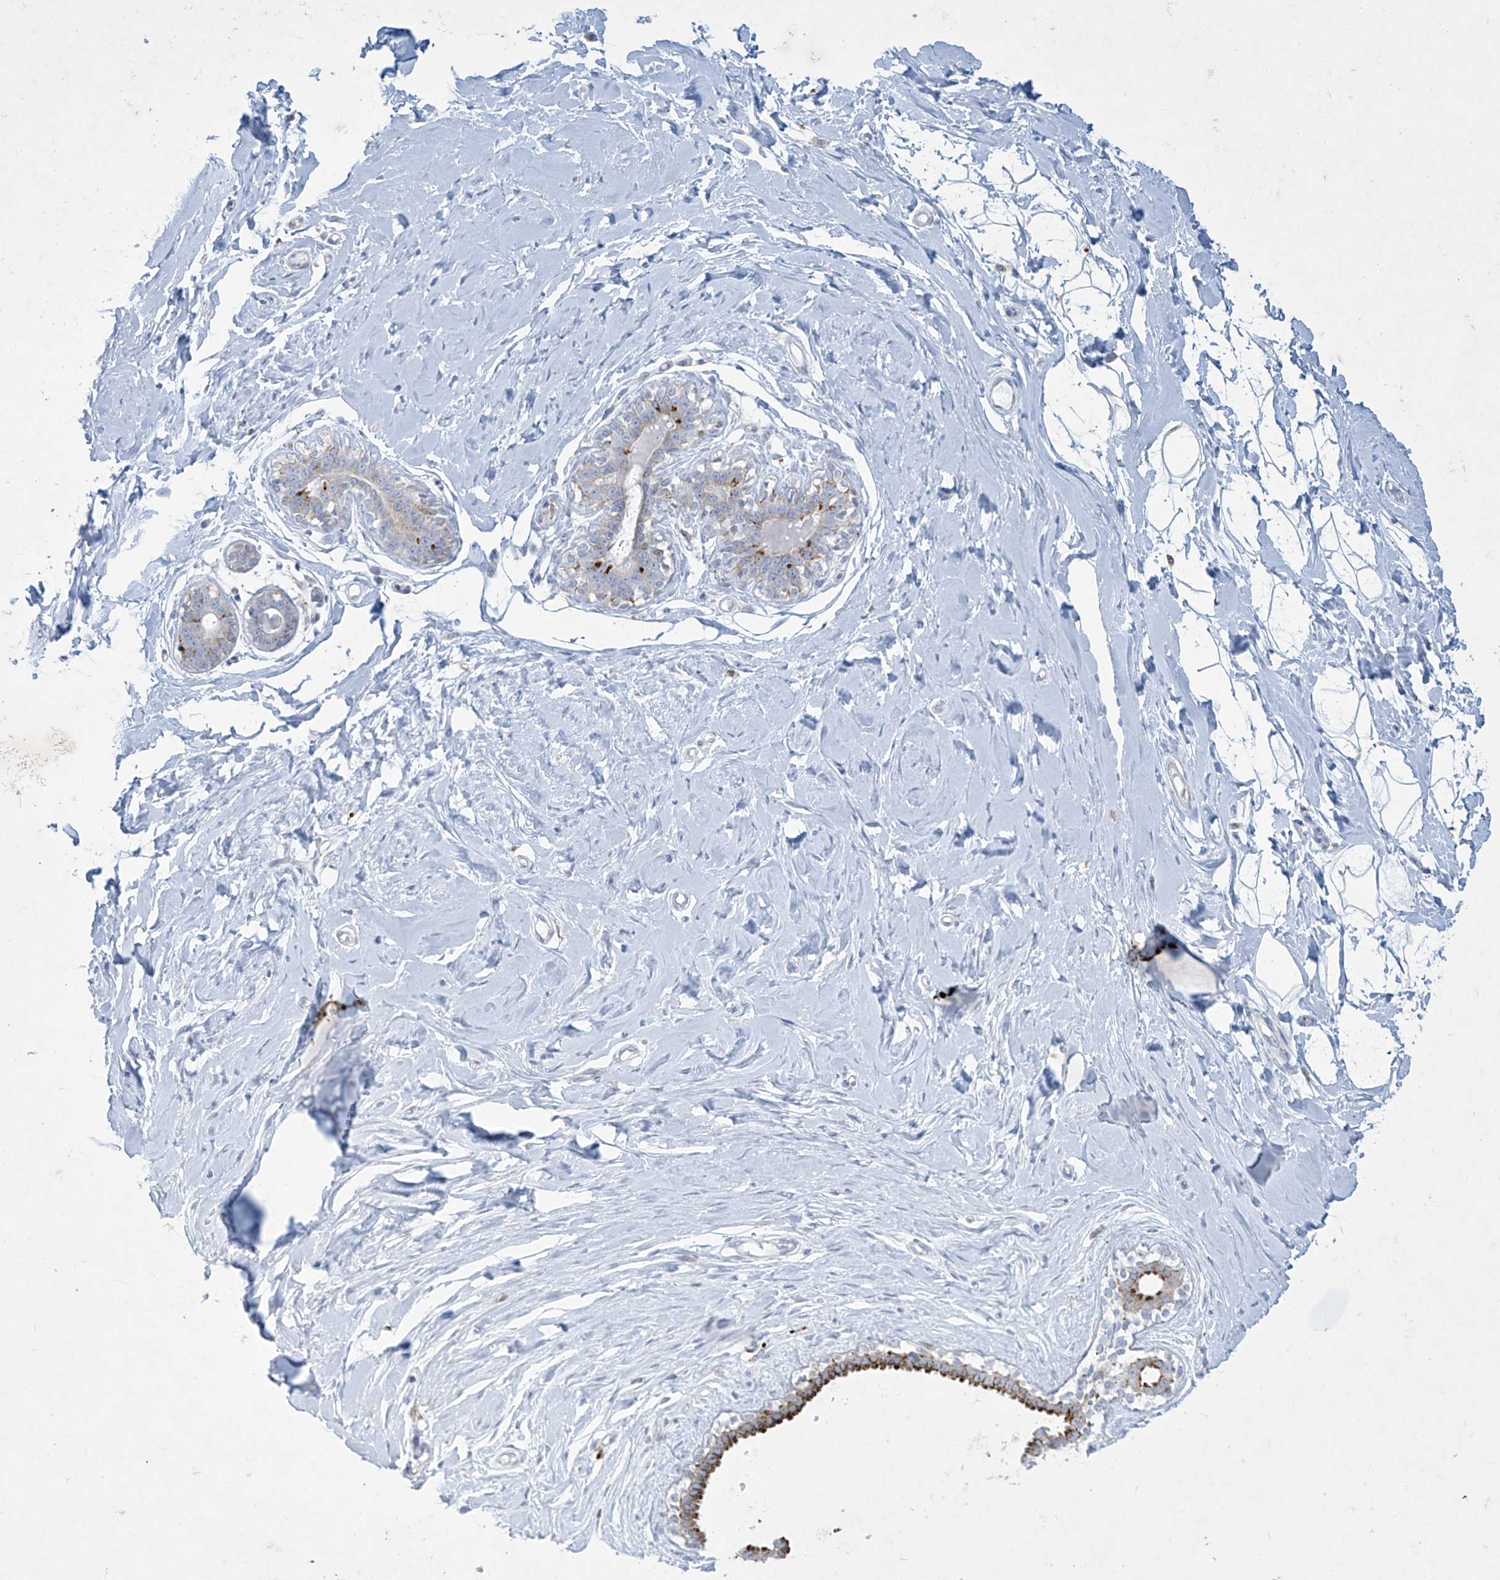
{"staining": {"intensity": "negative", "quantity": "none", "location": "none"}, "tissue": "breast", "cell_type": "Adipocytes", "image_type": "normal", "snomed": [{"axis": "morphology", "description": "Normal tissue, NOS"}, {"axis": "morphology", "description": "Adenoma, NOS"}, {"axis": "topography", "description": "Breast"}], "caption": "This is an immunohistochemistry (IHC) image of benign breast. There is no staining in adipocytes.", "gene": "GPR137C", "patient": {"sex": "female", "age": 23}}